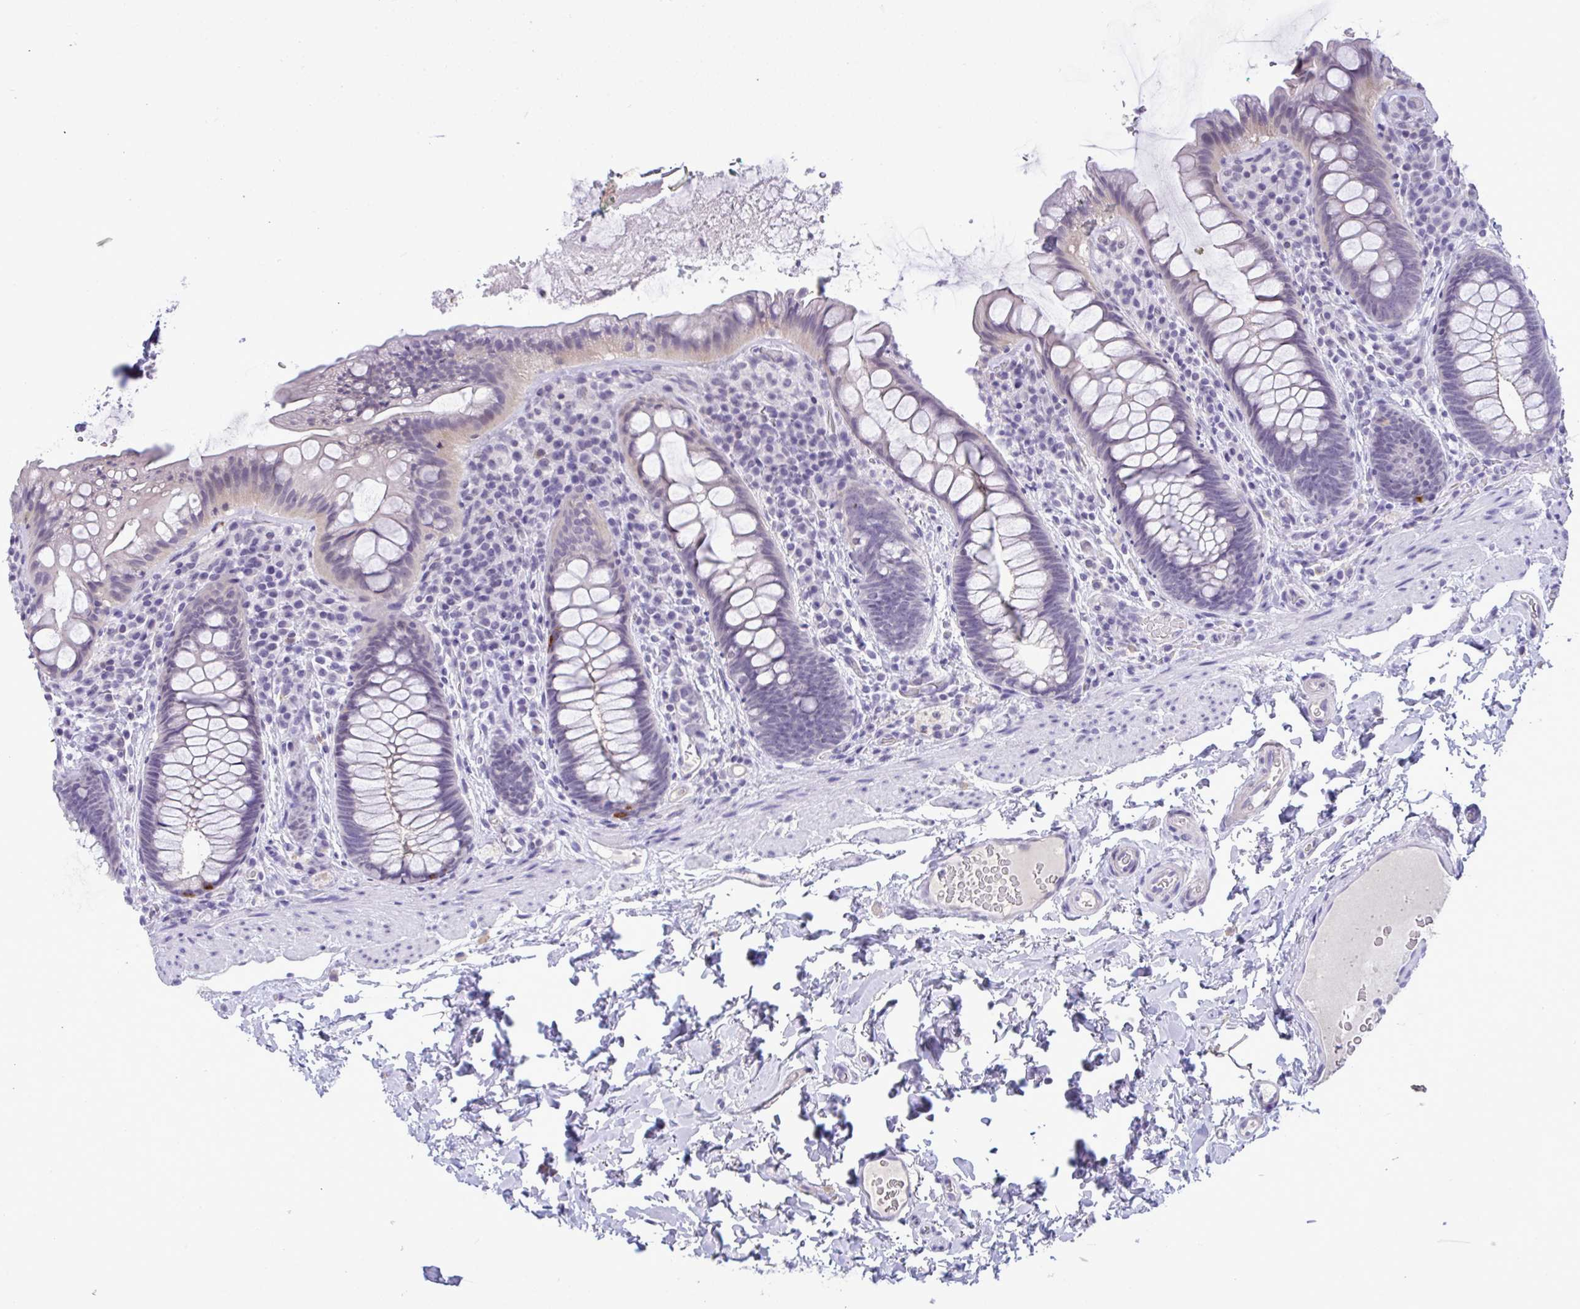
{"staining": {"intensity": "negative", "quantity": "none", "location": "none"}, "tissue": "rectum", "cell_type": "Glandular cells", "image_type": "normal", "snomed": [{"axis": "morphology", "description": "Normal tissue, NOS"}, {"axis": "topography", "description": "Rectum"}], "caption": "Immunohistochemistry (IHC) micrograph of normal human rectum stained for a protein (brown), which demonstrates no staining in glandular cells. (Immunohistochemistry (IHC), brightfield microscopy, high magnification).", "gene": "YBX2", "patient": {"sex": "female", "age": 69}}